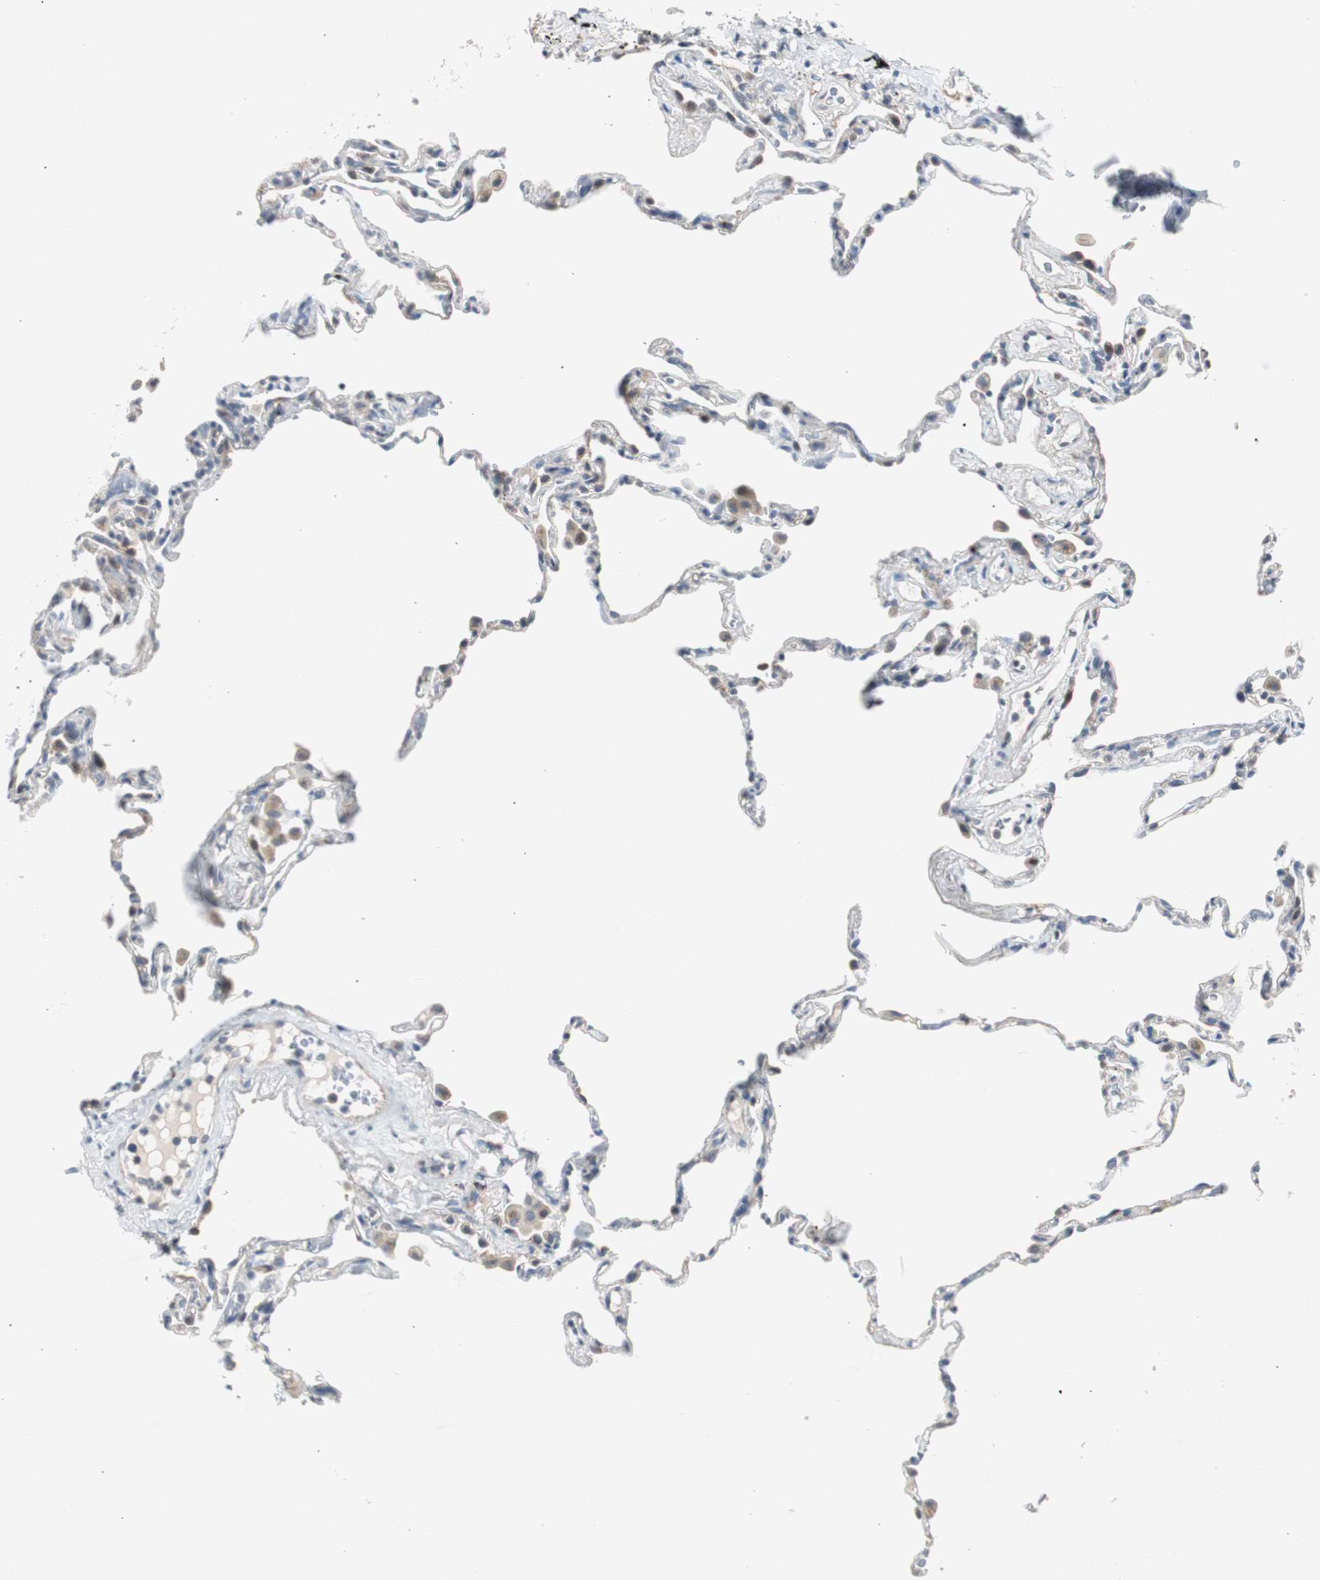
{"staining": {"intensity": "negative", "quantity": "none", "location": "none"}, "tissue": "lung", "cell_type": "Alveolar cells", "image_type": "normal", "snomed": [{"axis": "morphology", "description": "Normal tissue, NOS"}, {"axis": "topography", "description": "Lung"}], "caption": "Immunohistochemistry histopathology image of benign lung stained for a protein (brown), which displays no staining in alveolar cells. (DAB immunohistochemistry (IHC) with hematoxylin counter stain).", "gene": "SOX30", "patient": {"sex": "male", "age": 59}}